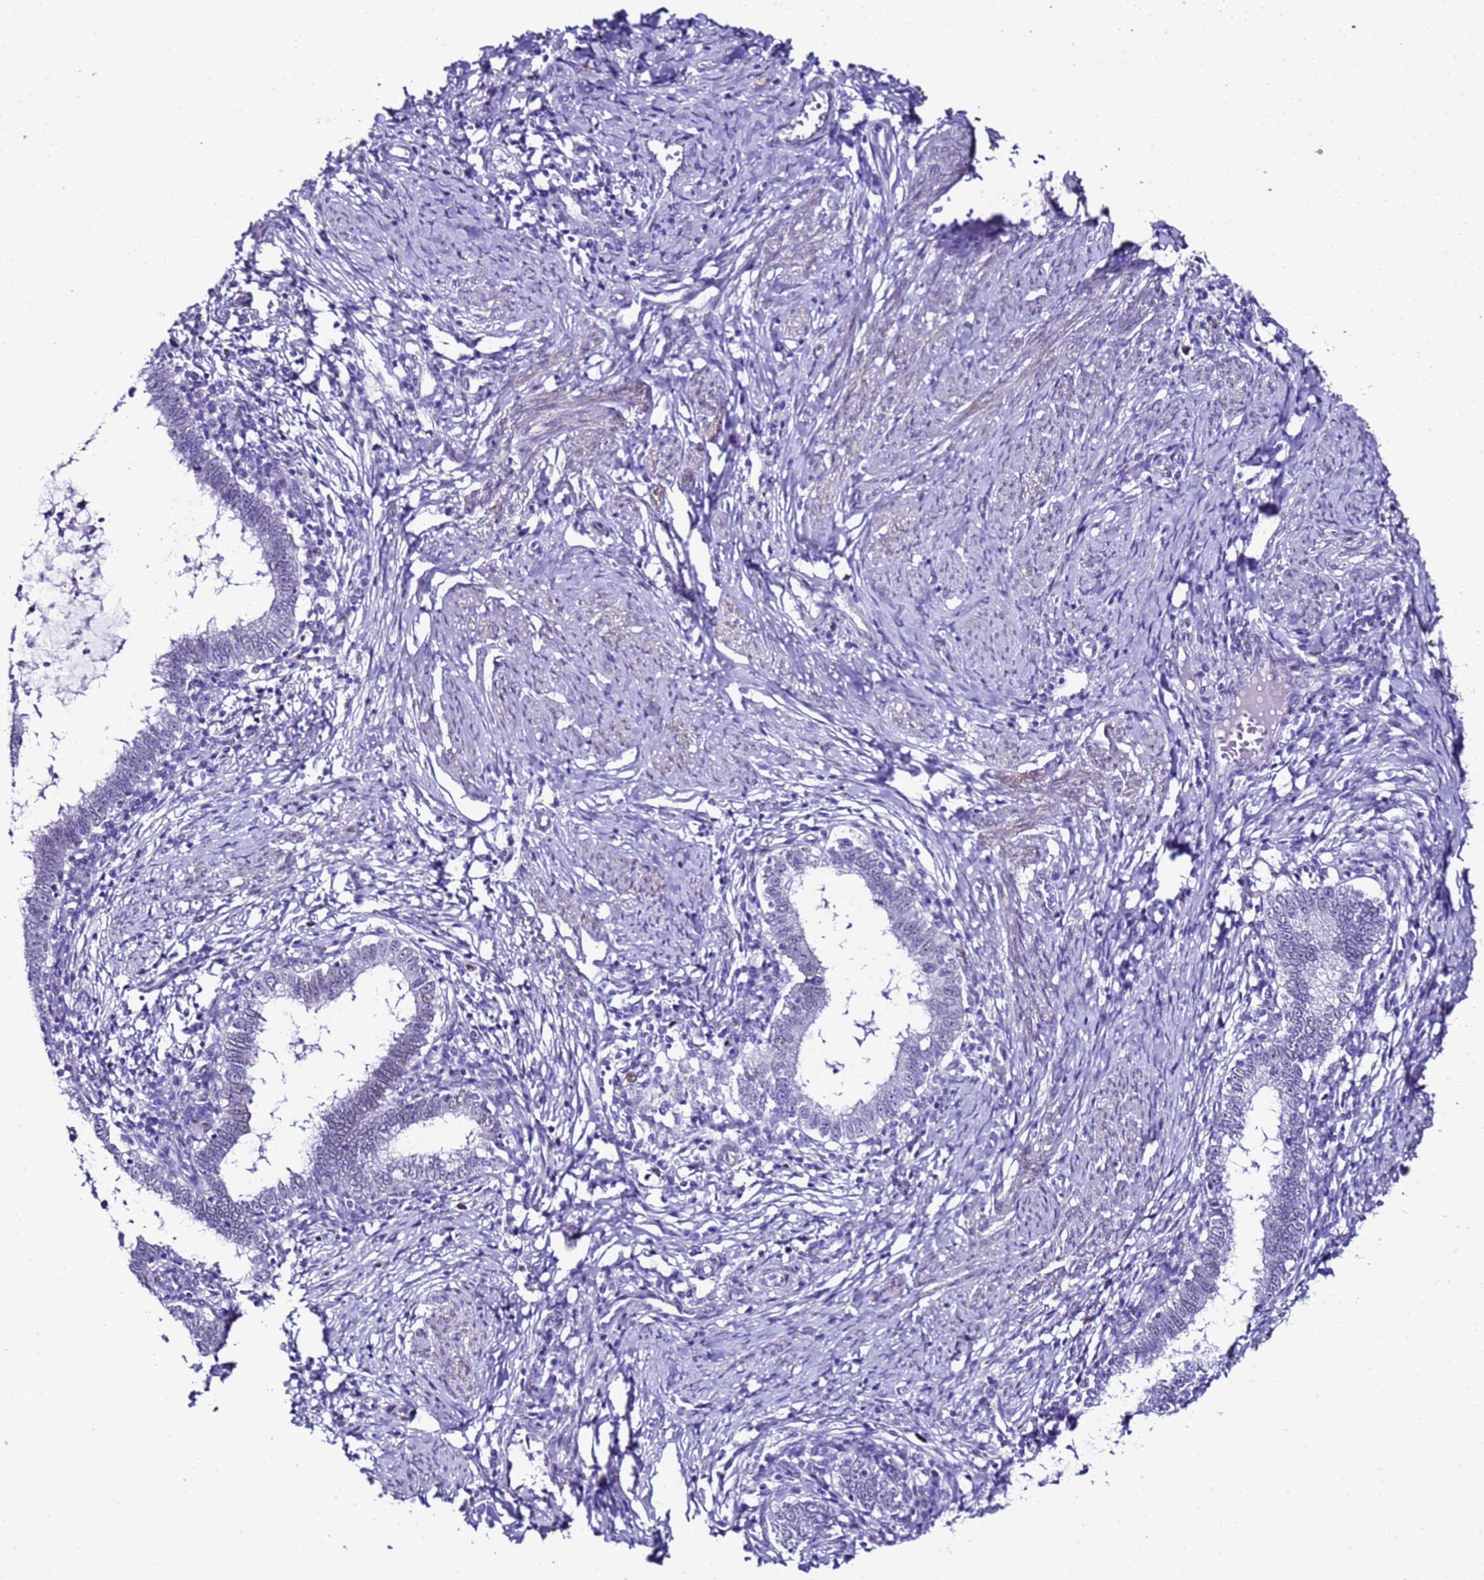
{"staining": {"intensity": "negative", "quantity": "none", "location": "none"}, "tissue": "cervical cancer", "cell_type": "Tumor cells", "image_type": "cancer", "snomed": [{"axis": "morphology", "description": "Adenocarcinoma, NOS"}, {"axis": "topography", "description": "Cervix"}], "caption": "The immunohistochemistry image has no significant positivity in tumor cells of cervical adenocarcinoma tissue.", "gene": "BCL7A", "patient": {"sex": "female", "age": 36}}